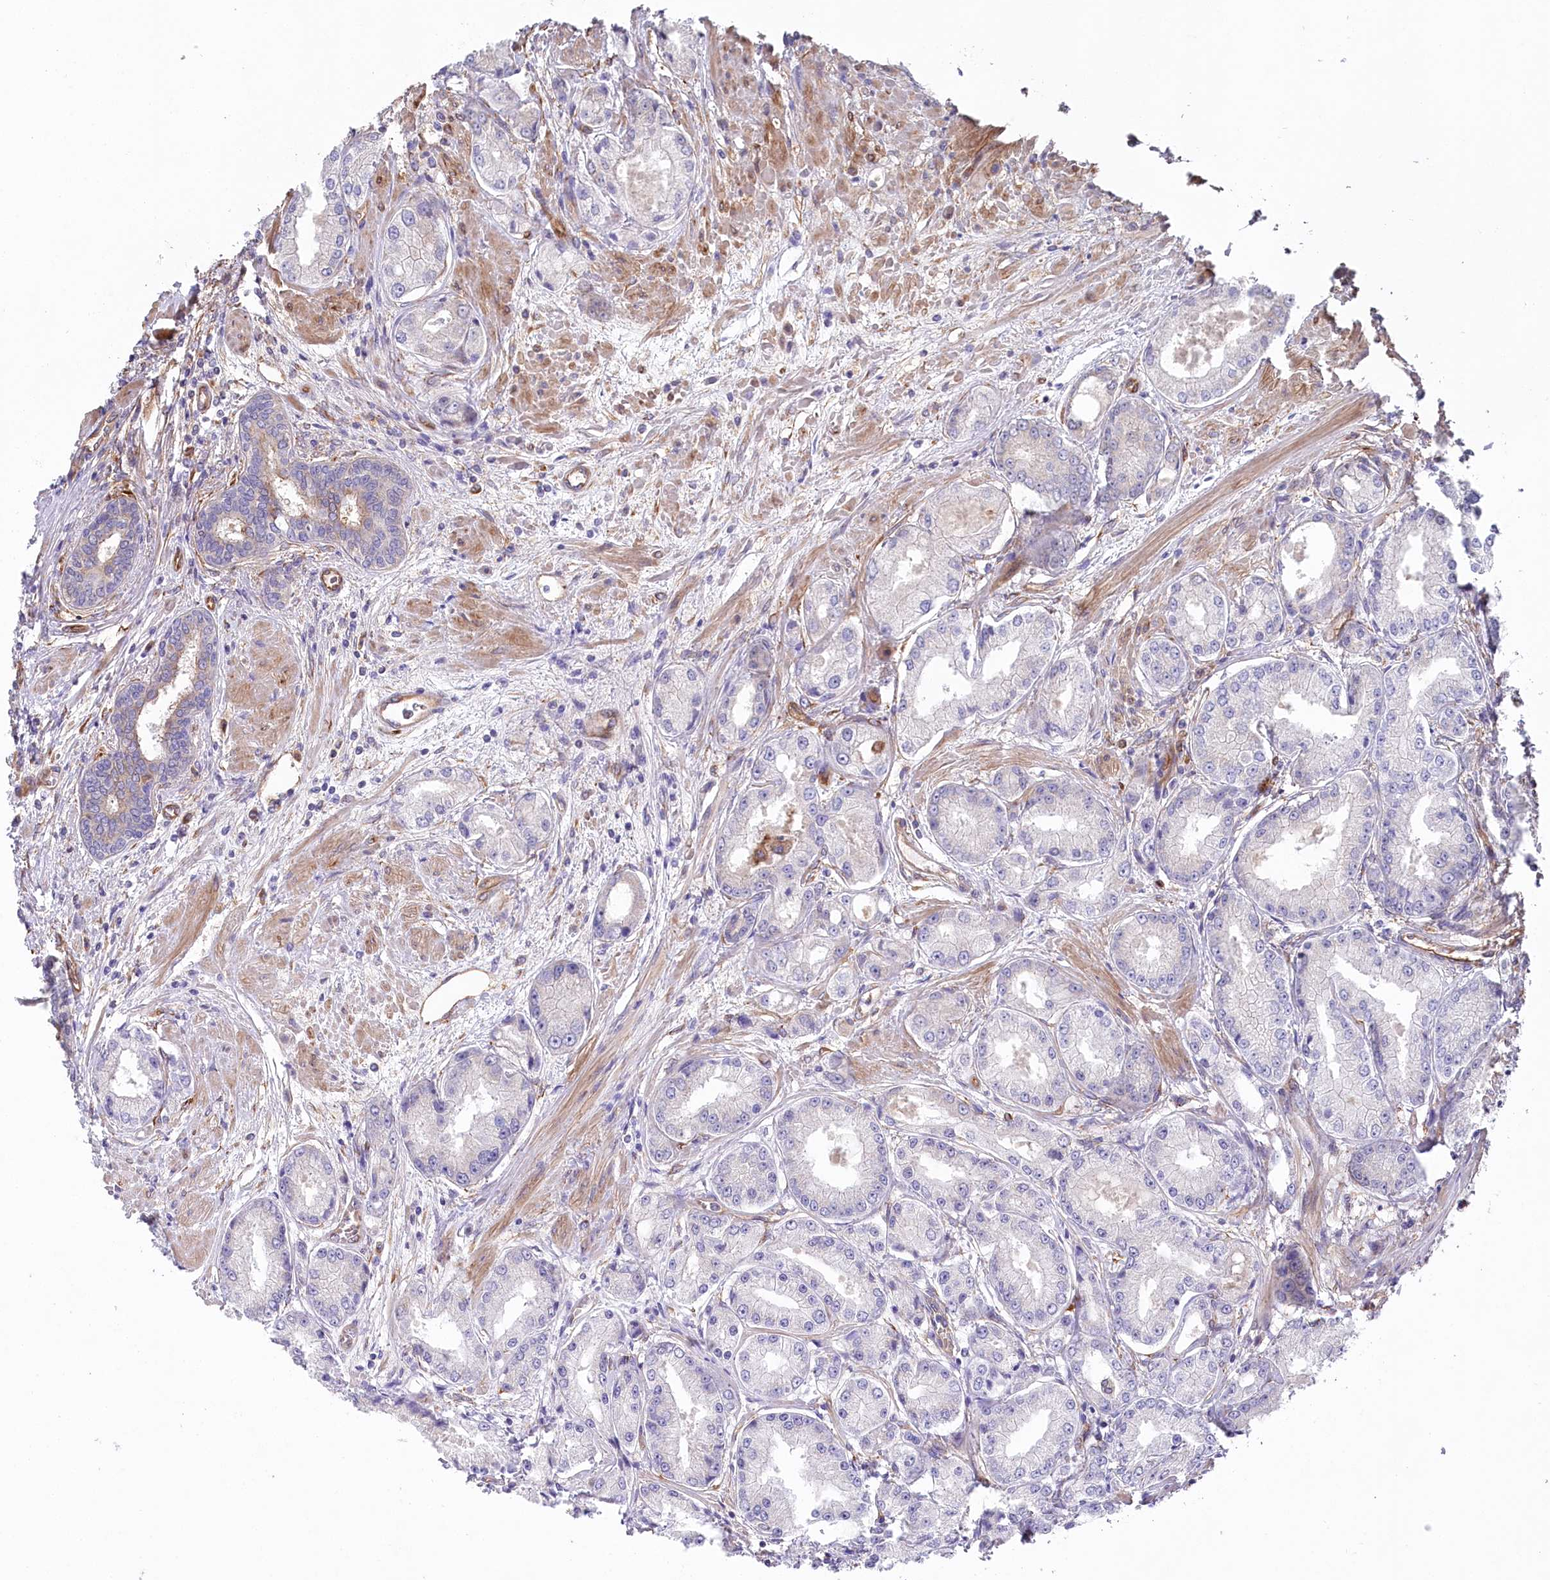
{"staining": {"intensity": "negative", "quantity": "none", "location": "none"}, "tissue": "prostate cancer", "cell_type": "Tumor cells", "image_type": "cancer", "snomed": [{"axis": "morphology", "description": "Adenocarcinoma, High grade"}, {"axis": "topography", "description": "Prostate"}], "caption": "High-grade adenocarcinoma (prostate) was stained to show a protein in brown. There is no significant expression in tumor cells.", "gene": "MTPAP", "patient": {"sex": "male", "age": 59}}